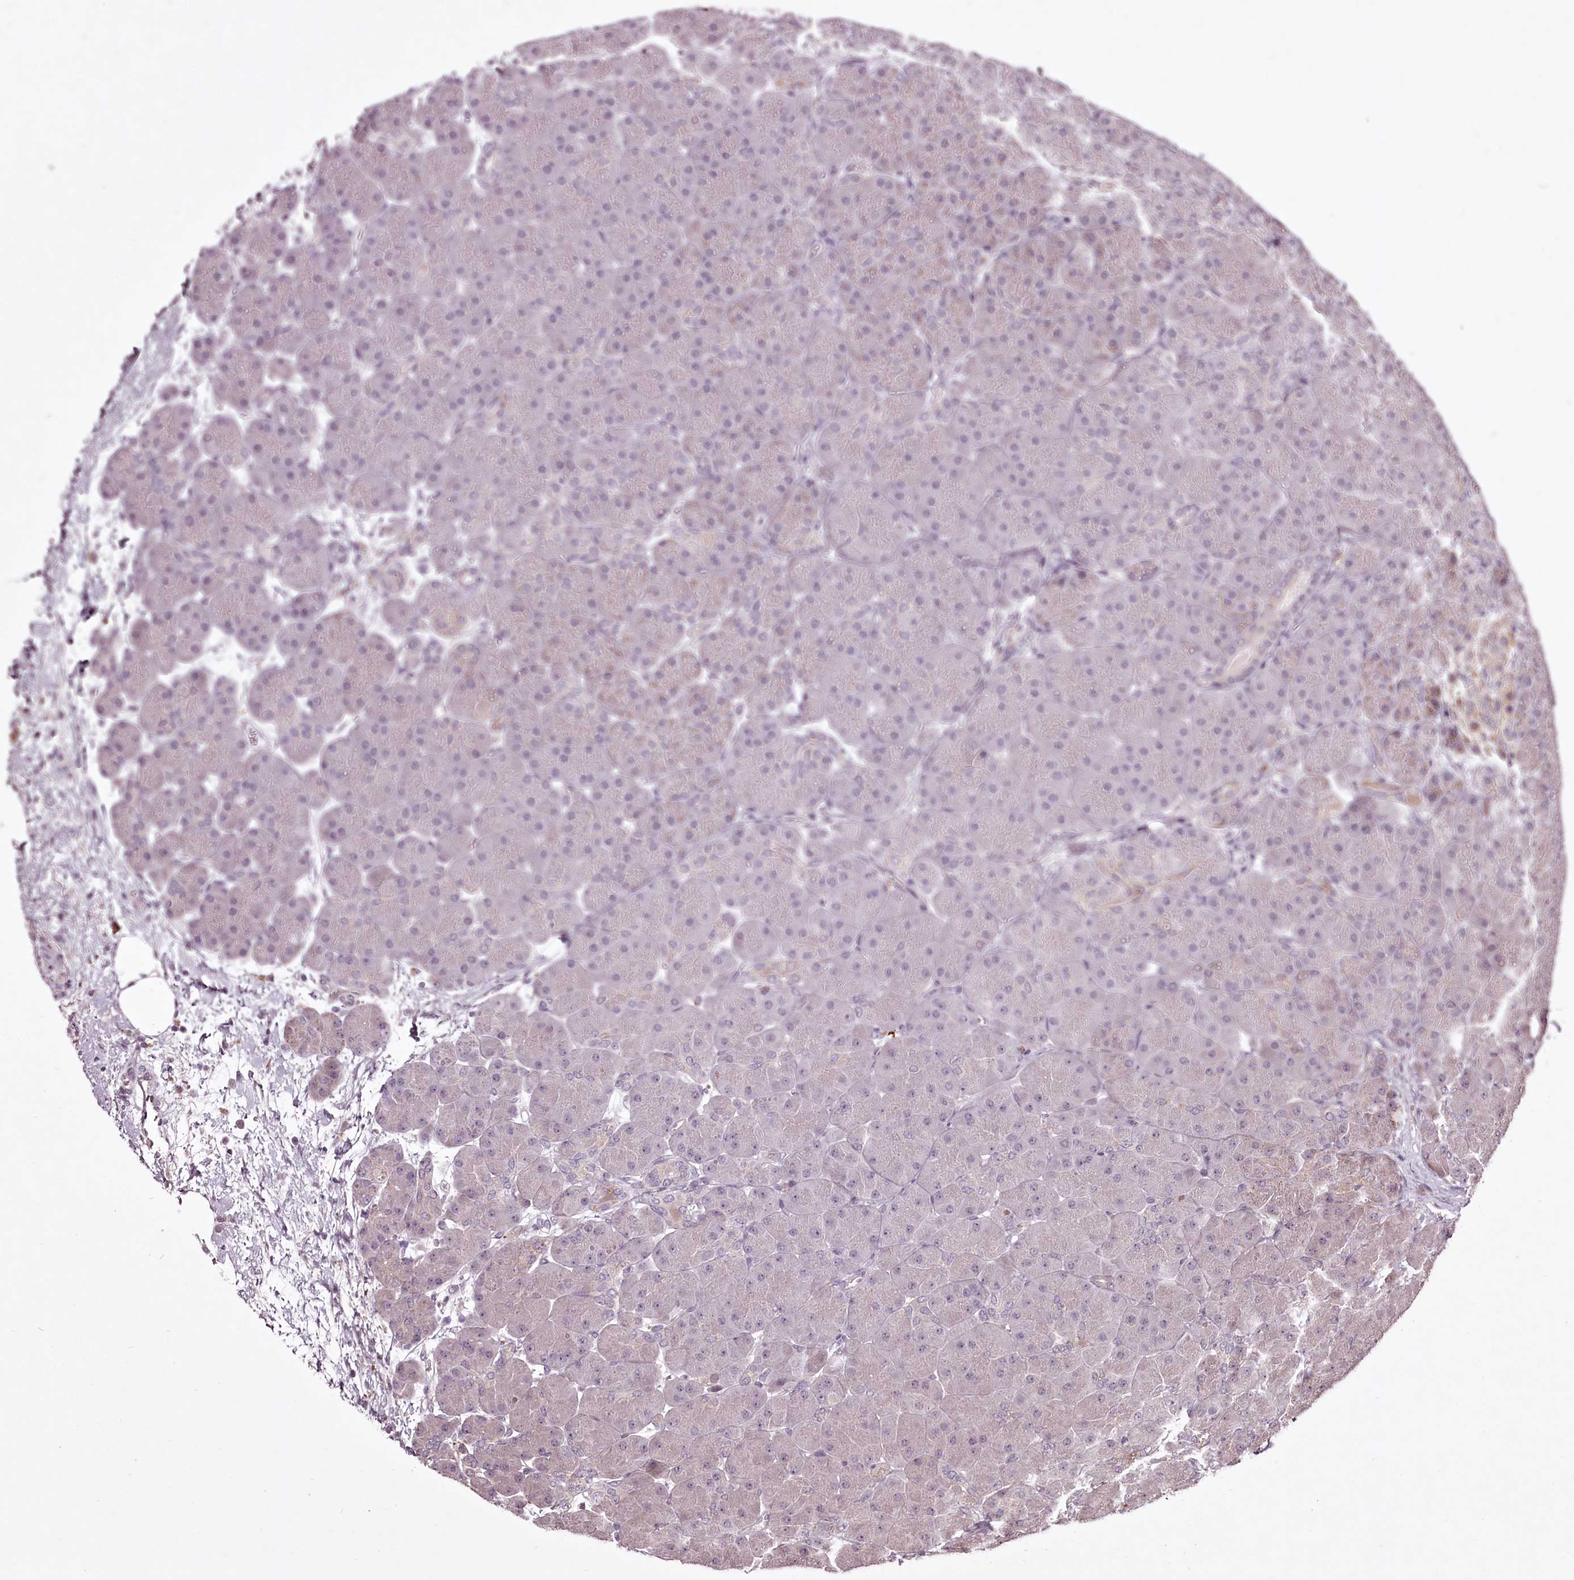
{"staining": {"intensity": "negative", "quantity": "none", "location": "none"}, "tissue": "pancreas", "cell_type": "Exocrine glandular cells", "image_type": "normal", "snomed": [{"axis": "morphology", "description": "Normal tissue, NOS"}, {"axis": "topography", "description": "Pancreas"}], "caption": "Pancreas stained for a protein using immunohistochemistry (IHC) demonstrates no staining exocrine glandular cells.", "gene": "ADRA1D", "patient": {"sex": "male", "age": 66}}